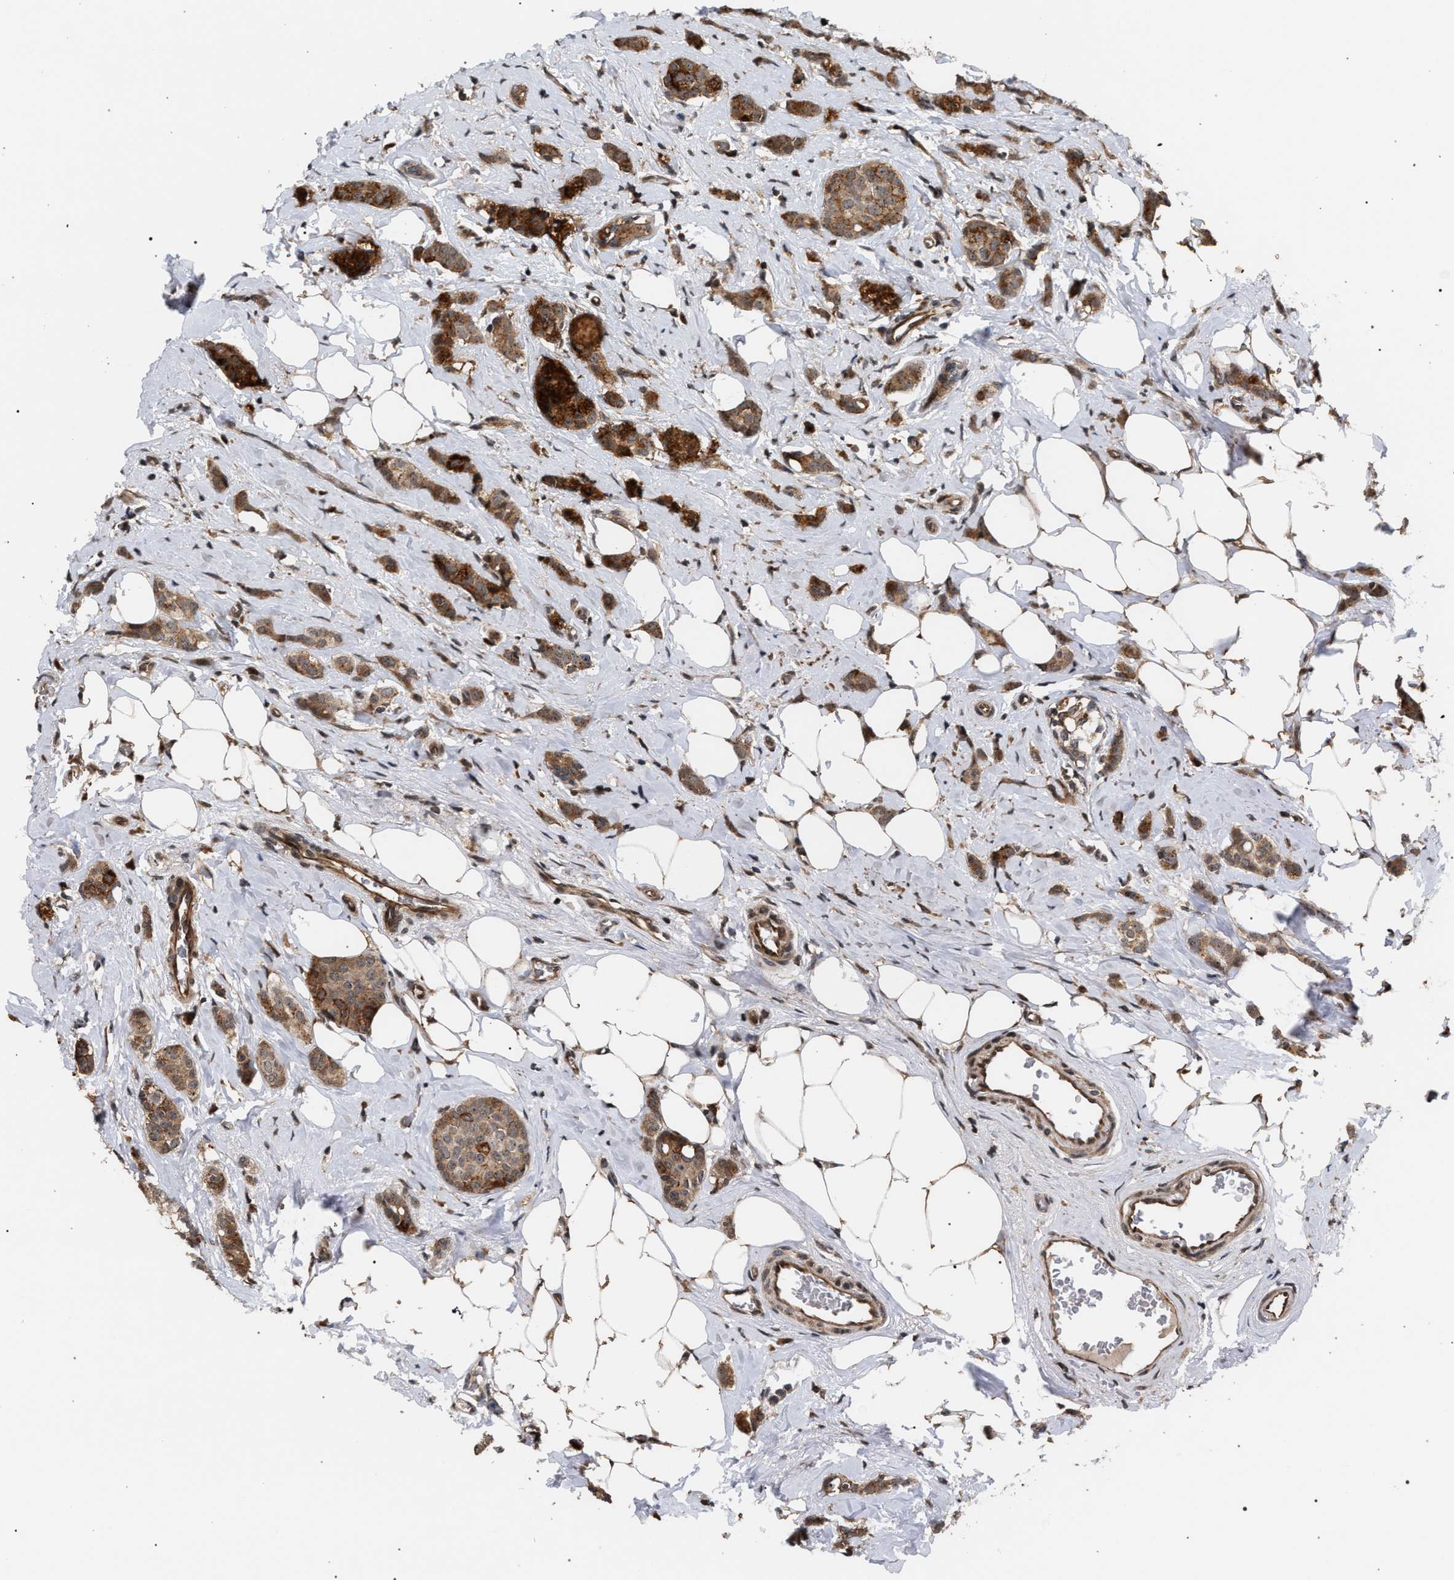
{"staining": {"intensity": "strong", "quantity": ">75%", "location": "cytoplasmic/membranous"}, "tissue": "breast cancer", "cell_type": "Tumor cells", "image_type": "cancer", "snomed": [{"axis": "morphology", "description": "Lobular carcinoma"}, {"axis": "topography", "description": "Breast"}], "caption": "IHC histopathology image of neoplastic tissue: breast lobular carcinoma stained using IHC reveals high levels of strong protein expression localized specifically in the cytoplasmic/membranous of tumor cells, appearing as a cytoplasmic/membranous brown color.", "gene": "IRAK4", "patient": {"sex": "female", "age": 60}}